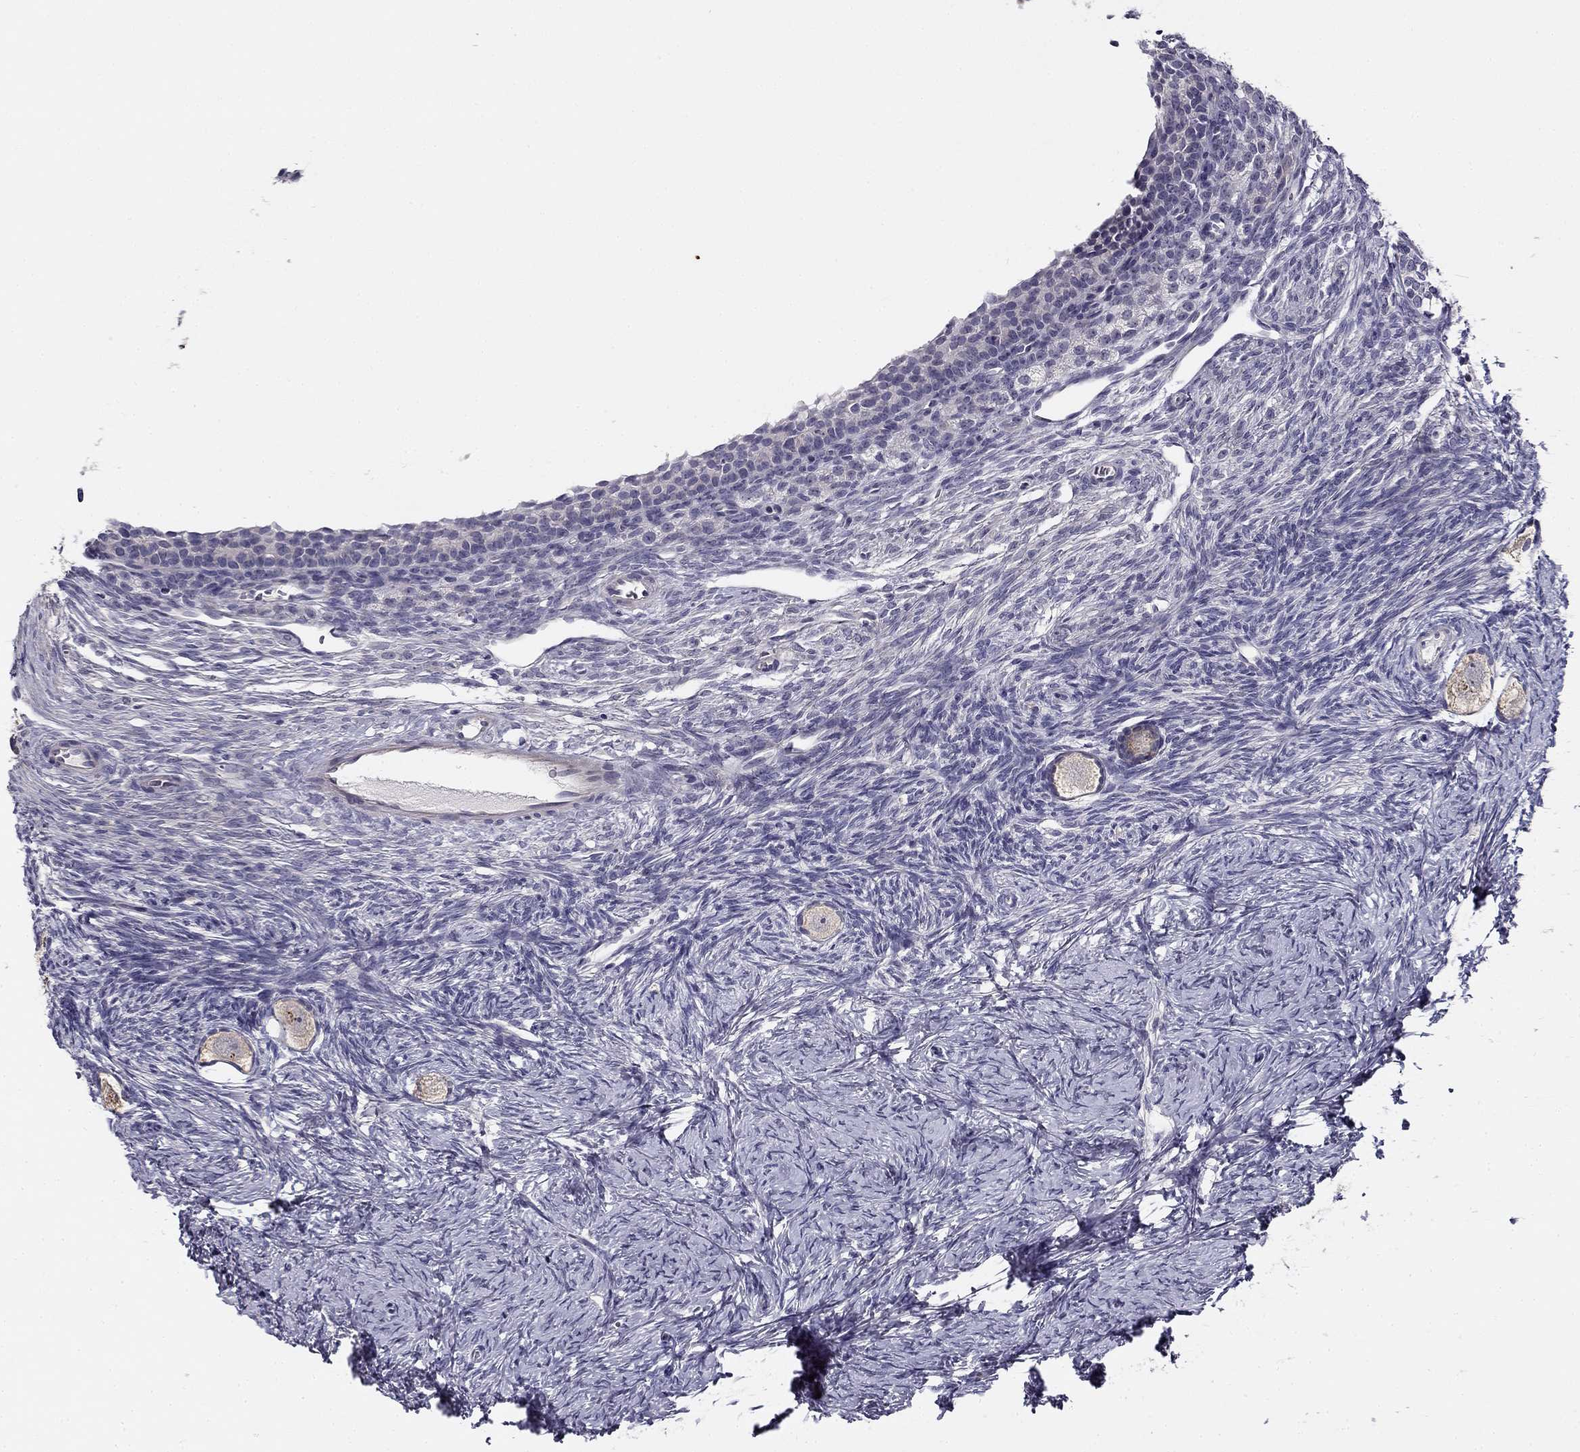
{"staining": {"intensity": "negative", "quantity": "none", "location": "none"}, "tissue": "ovary", "cell_type": "Follicle cells", "image_type": "normal", "snomed": [{"axis": "morphology", "description": "Normal tissue, NOS"}, {"axis": "topography", "description": "Ovary"}], "caption": "The photomicrograph displays no staining of follicle cells in benign ovary.", "gene": "CNR1", "patient": {"sex": "female", "age": 27}}